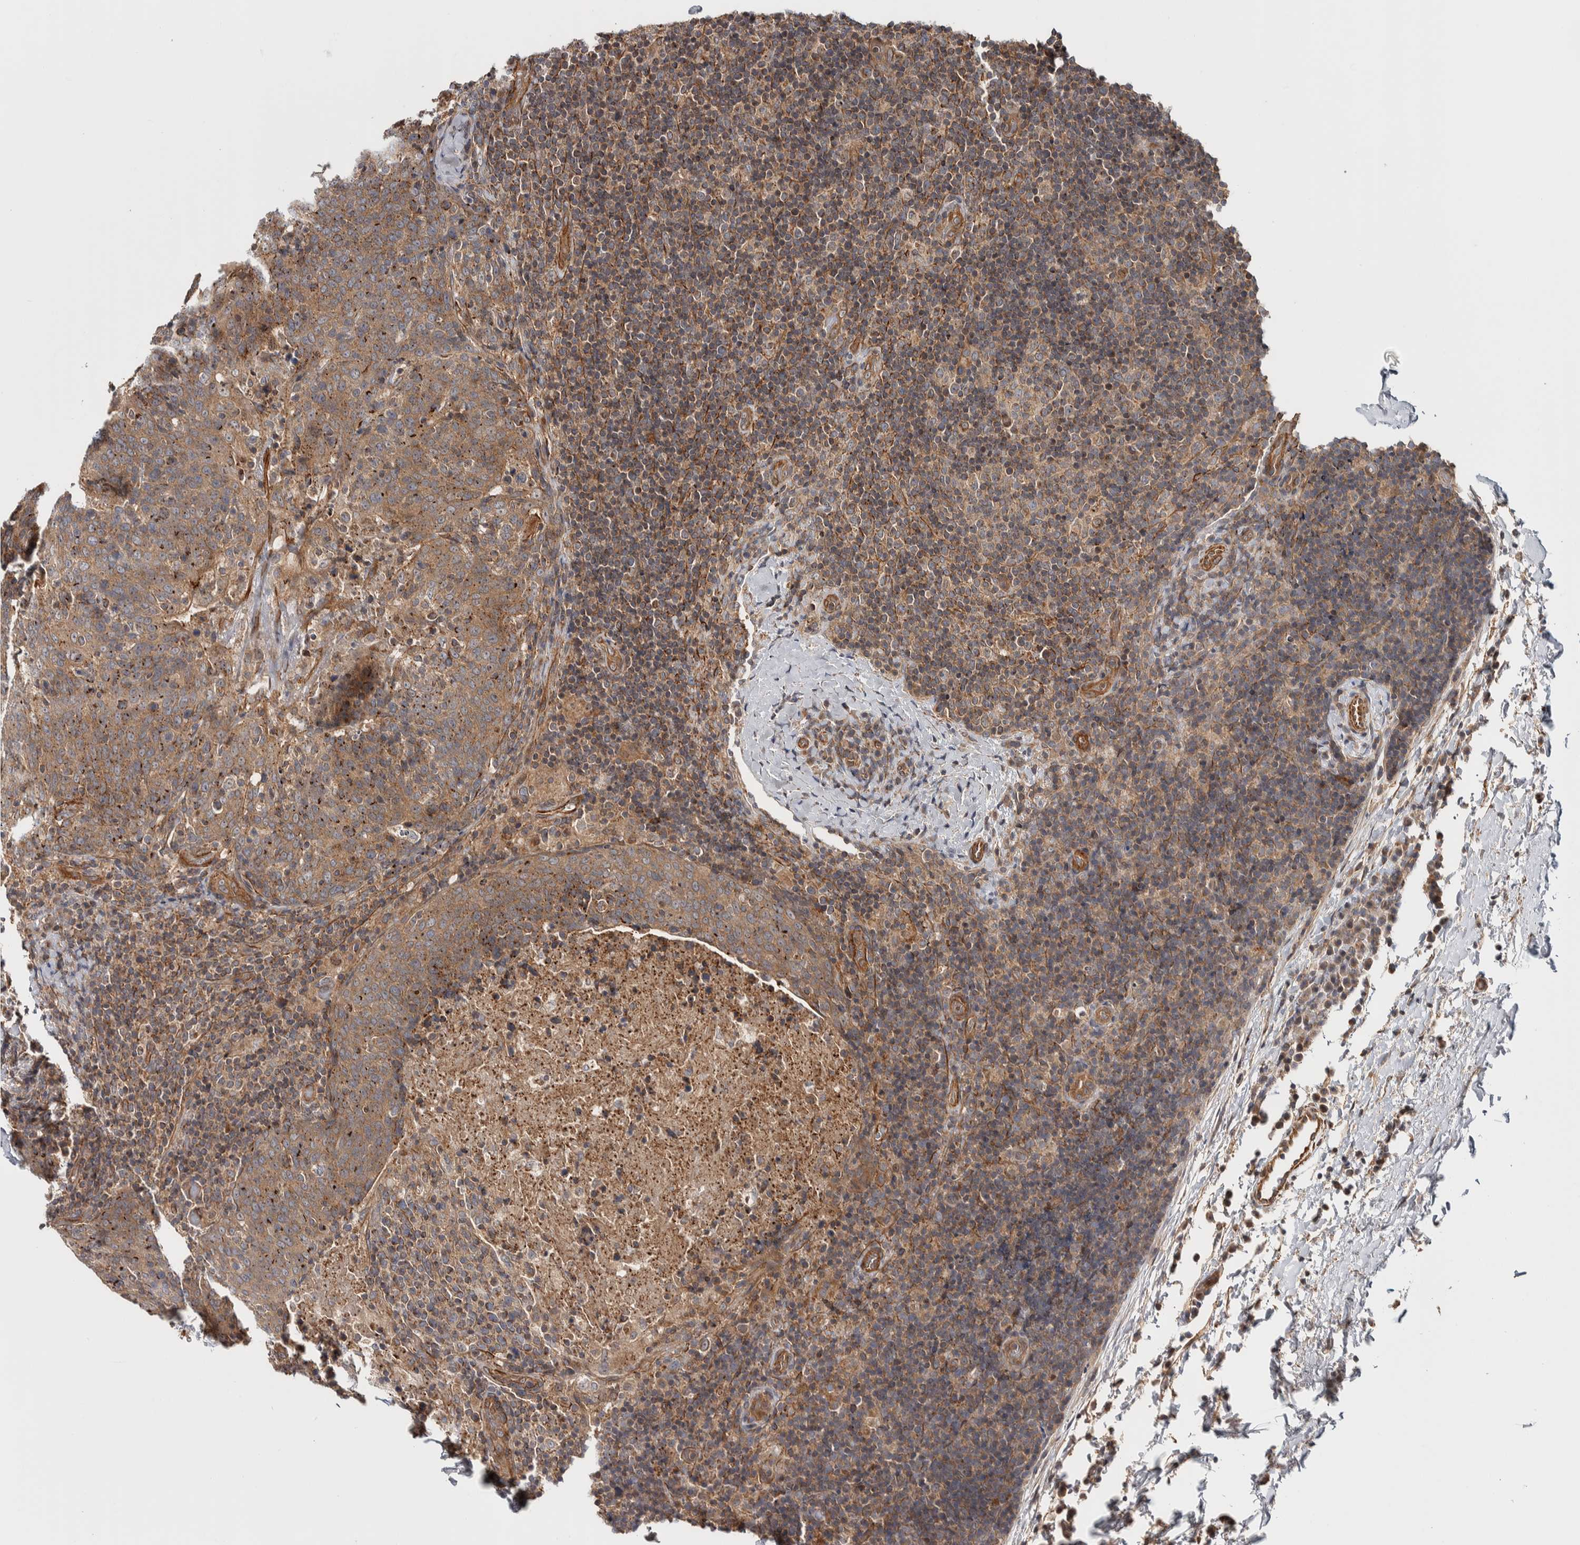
{"staining": {"intensity": "moderate", "quantity": ">75%", "location": "cytoplasmic/membranous"}, "tissue": "head and neck cancer", "cell_type": "Tumor cells", "image_type": "cancer", "snomed": [{"axis": "morphology", "description": "Squamous cell carcinoma, NOS"}, {"axis": "morphology", "description": "Squamous cell carcinoma, metastatic, NOS"}, {"axis": "topography", "description": "Lymph node"}, {"axis": "topography", "description": "Head-Neck"}], "caption": "A brown stain labels moderate cytoplasmic/membranous staining of a protein in head and neck cancer tumor cells. (IHC, brightfield microscopy, high magnification).", "gene": "CHMP4C", "patient": {"sex": "male", "age": 62}}